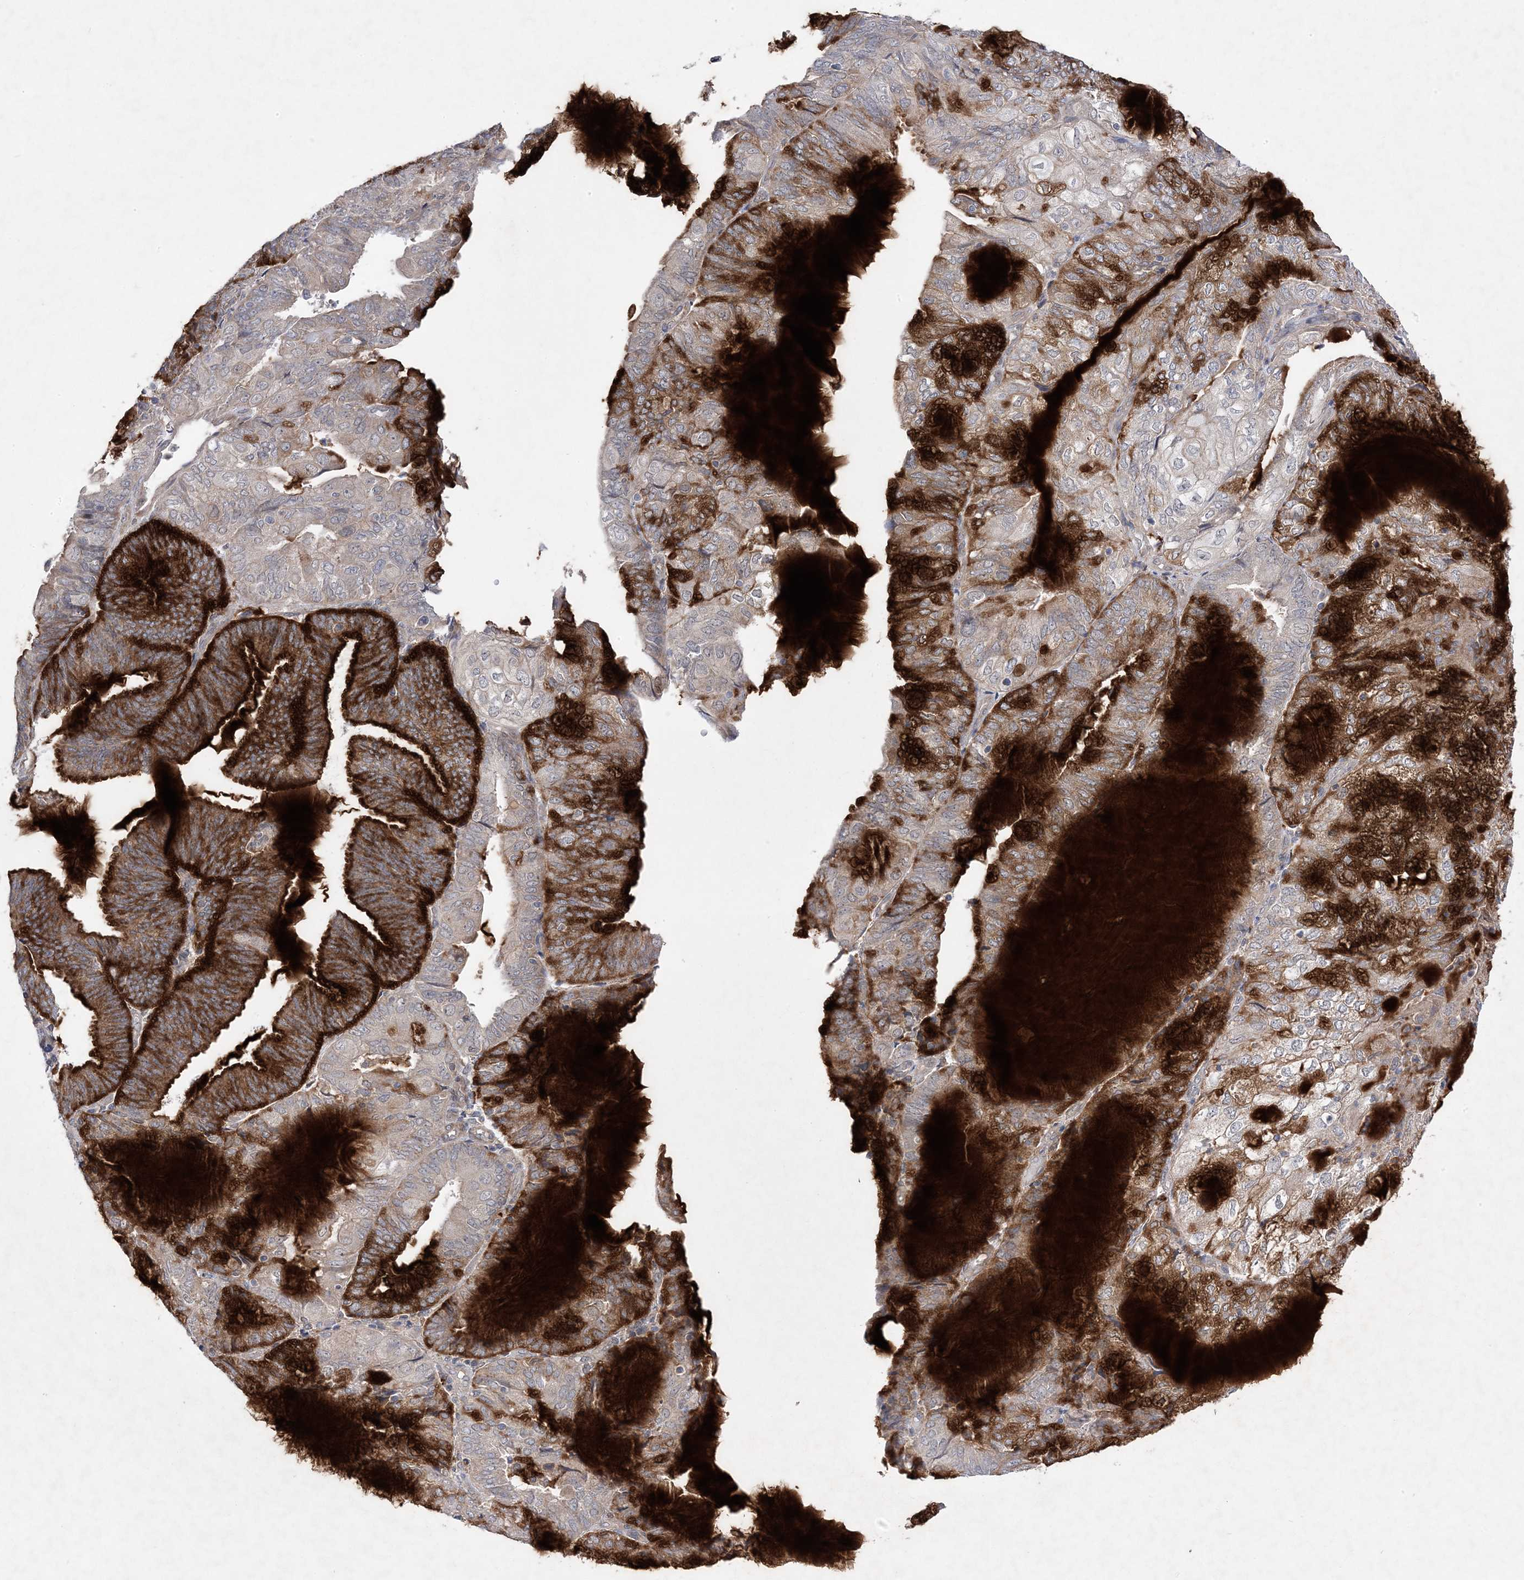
{"staining": {"intensity": "strong", "quantity": "25%-75%", "location": "cytoplasmic/membranous"}, "tissue": "endometrial cancer", "cell_type": "Tumor cells", "image_type": "cancer", "snomed": [{"axis": "morphology", "description": "Adenocarcinoma, NOS"}, {"axis": "topography", "description": "Endometrium"}], "caption": "Human endometrial adenocarcinoma stained with a protein marker shows strong staining in tumor cells.", "gene": "ANAPC1", "patient": {"sex": "female", "age": 81}}